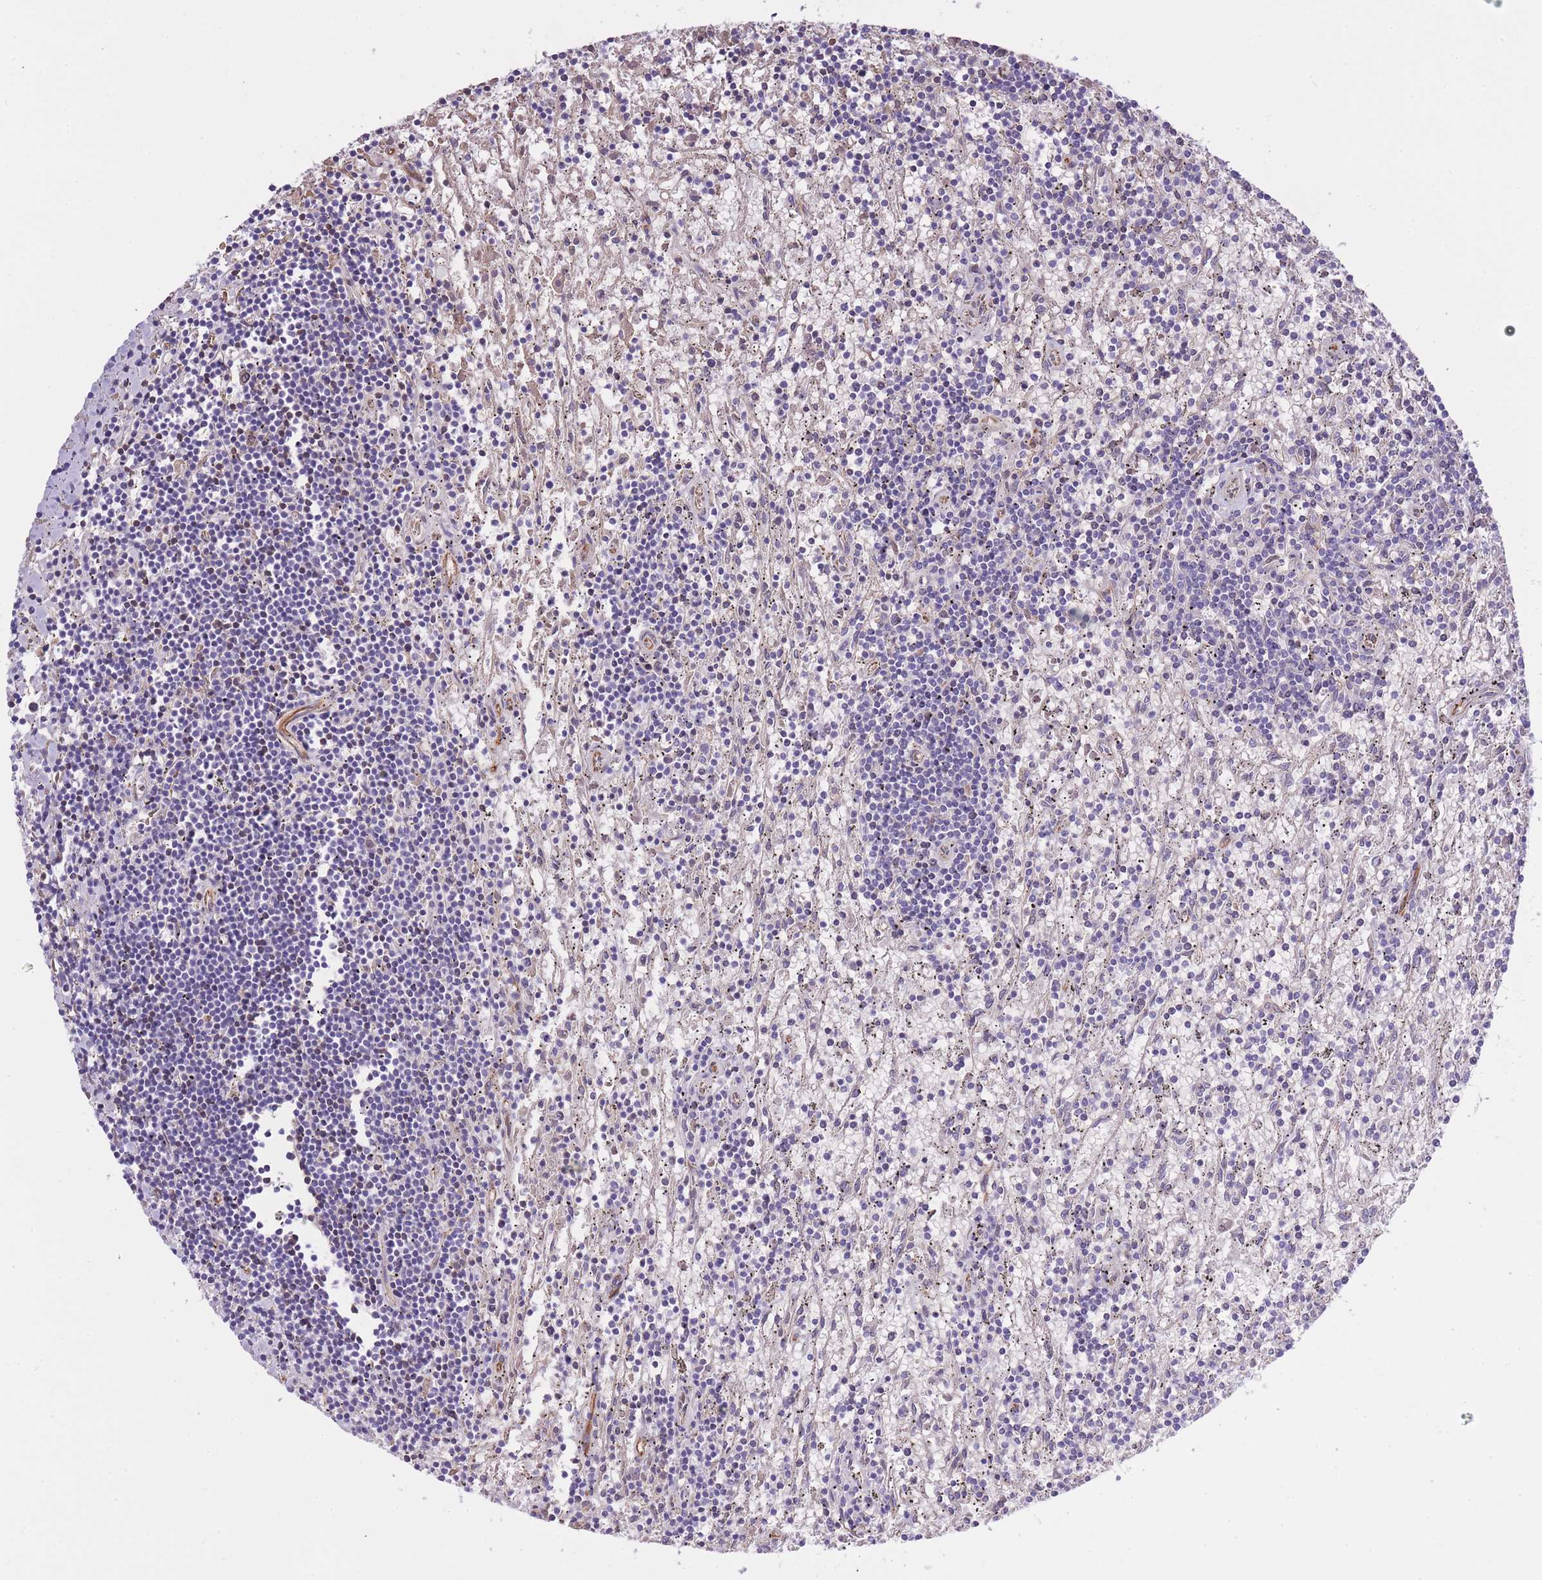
{"staining": {"intensity": "negative", "quantity": "none", "location": "none"}, "tissue": "lymphoma", "cell_type": "Tumor cells", "image_type": "cancer", "snomed": [{"axis": "morphology", "description": "Malignant lymphoma, non-Hodgkin's type, Low grade"}, {"axis": "topography", "description": "Spleen"}], "caption": "Histopathology image shows no protein positivity in tumor cells of low-grade malignant lymphoma, non-Hodgkin's type tissue. Nuclei are stained in blue.", "gene": "MEIOSIN", "patient": {"sex": "male", "age": 76}}